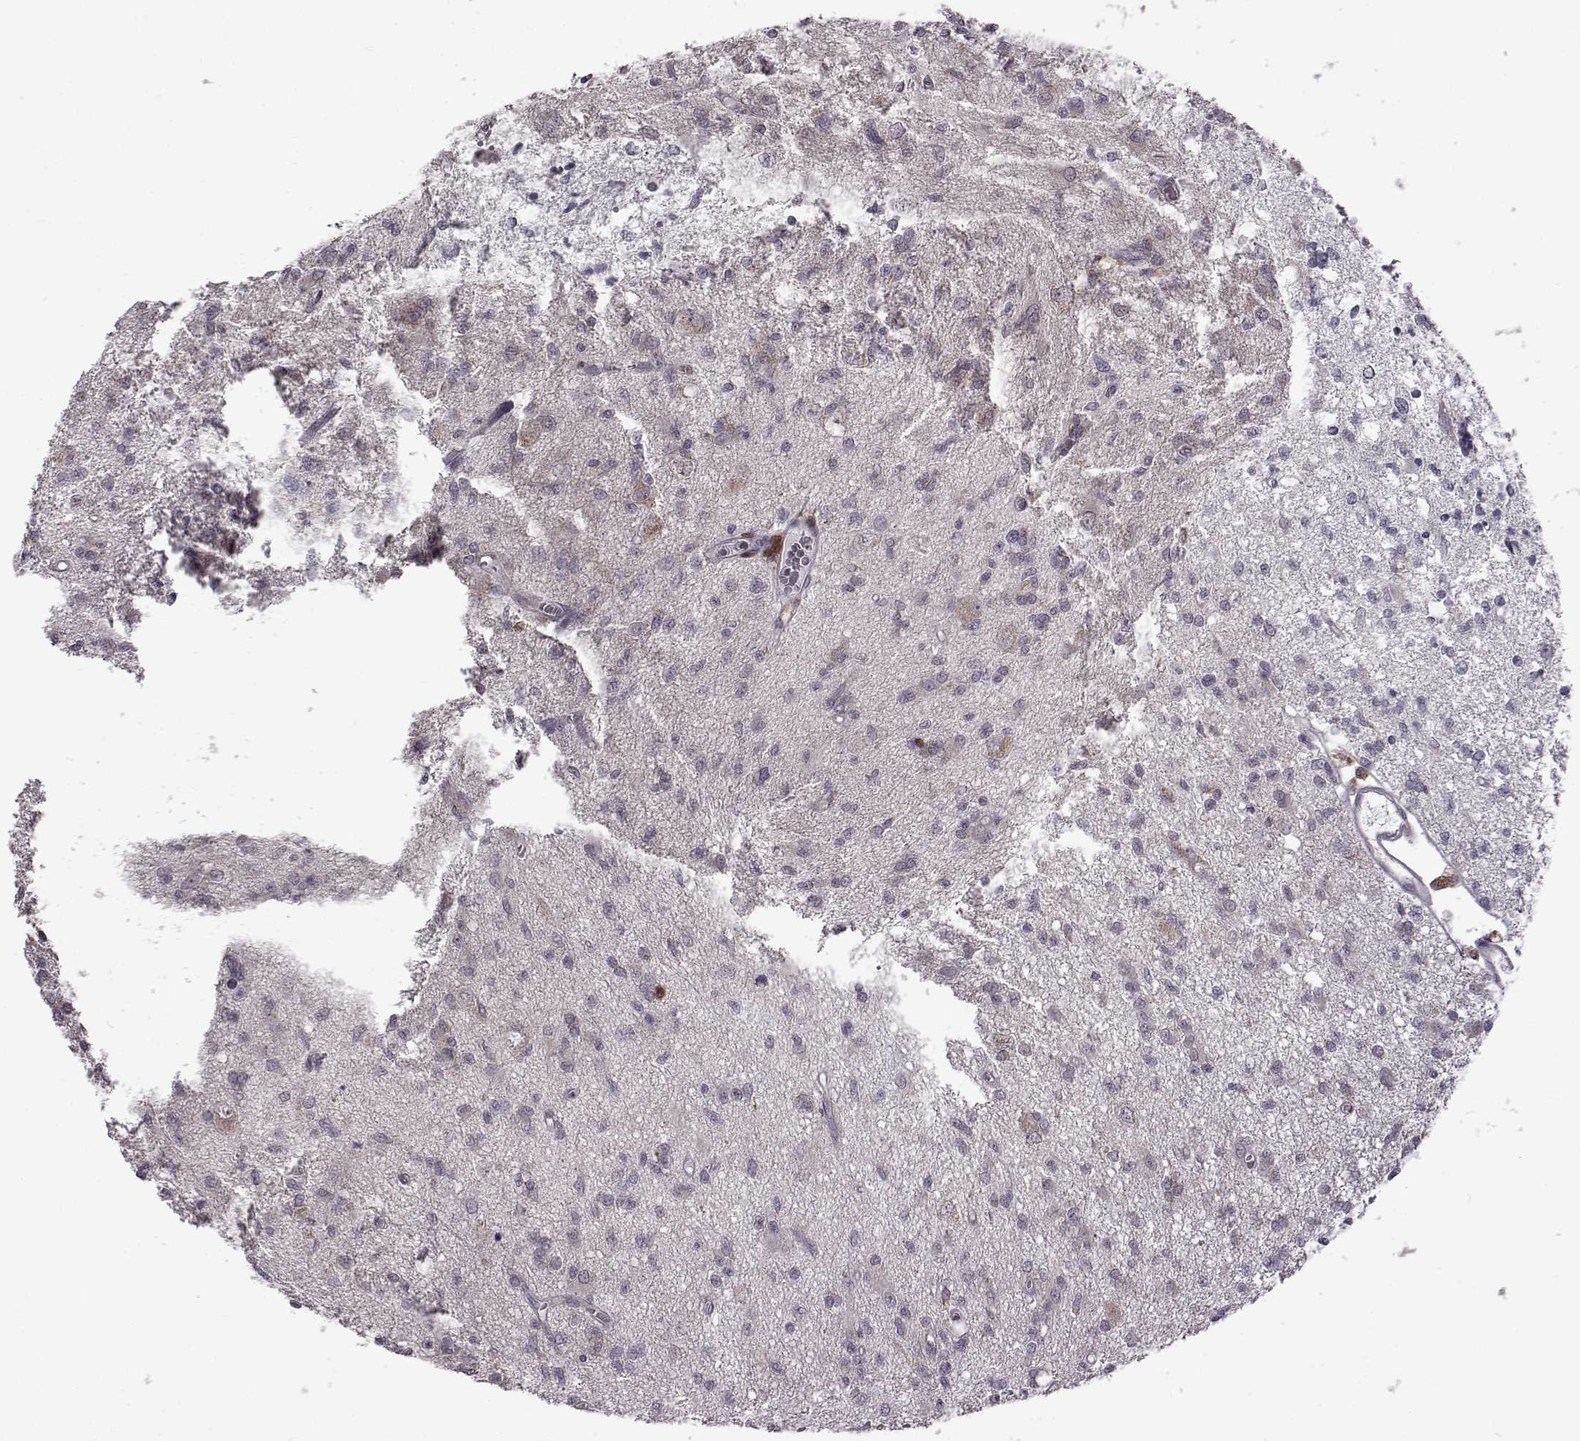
{"staining": {"intensity": "negative", "quantity": "none", "location": "none"}, "tissue": "glioma", "cell_type": "Tumor cells", "image_type": "cancer", "snomed": [{"axis": "morphology", "description": "Glioma, malignant, Low grade"}, {"axis": "topography", "description": "Brain"}], "caption": "This is a photomicrograph of IHC staining of malignant glioma (low-grade), which shows no expression in tumor cells.", "gene": "DOK2", "patient": {"sex": "male", "age": 64}}